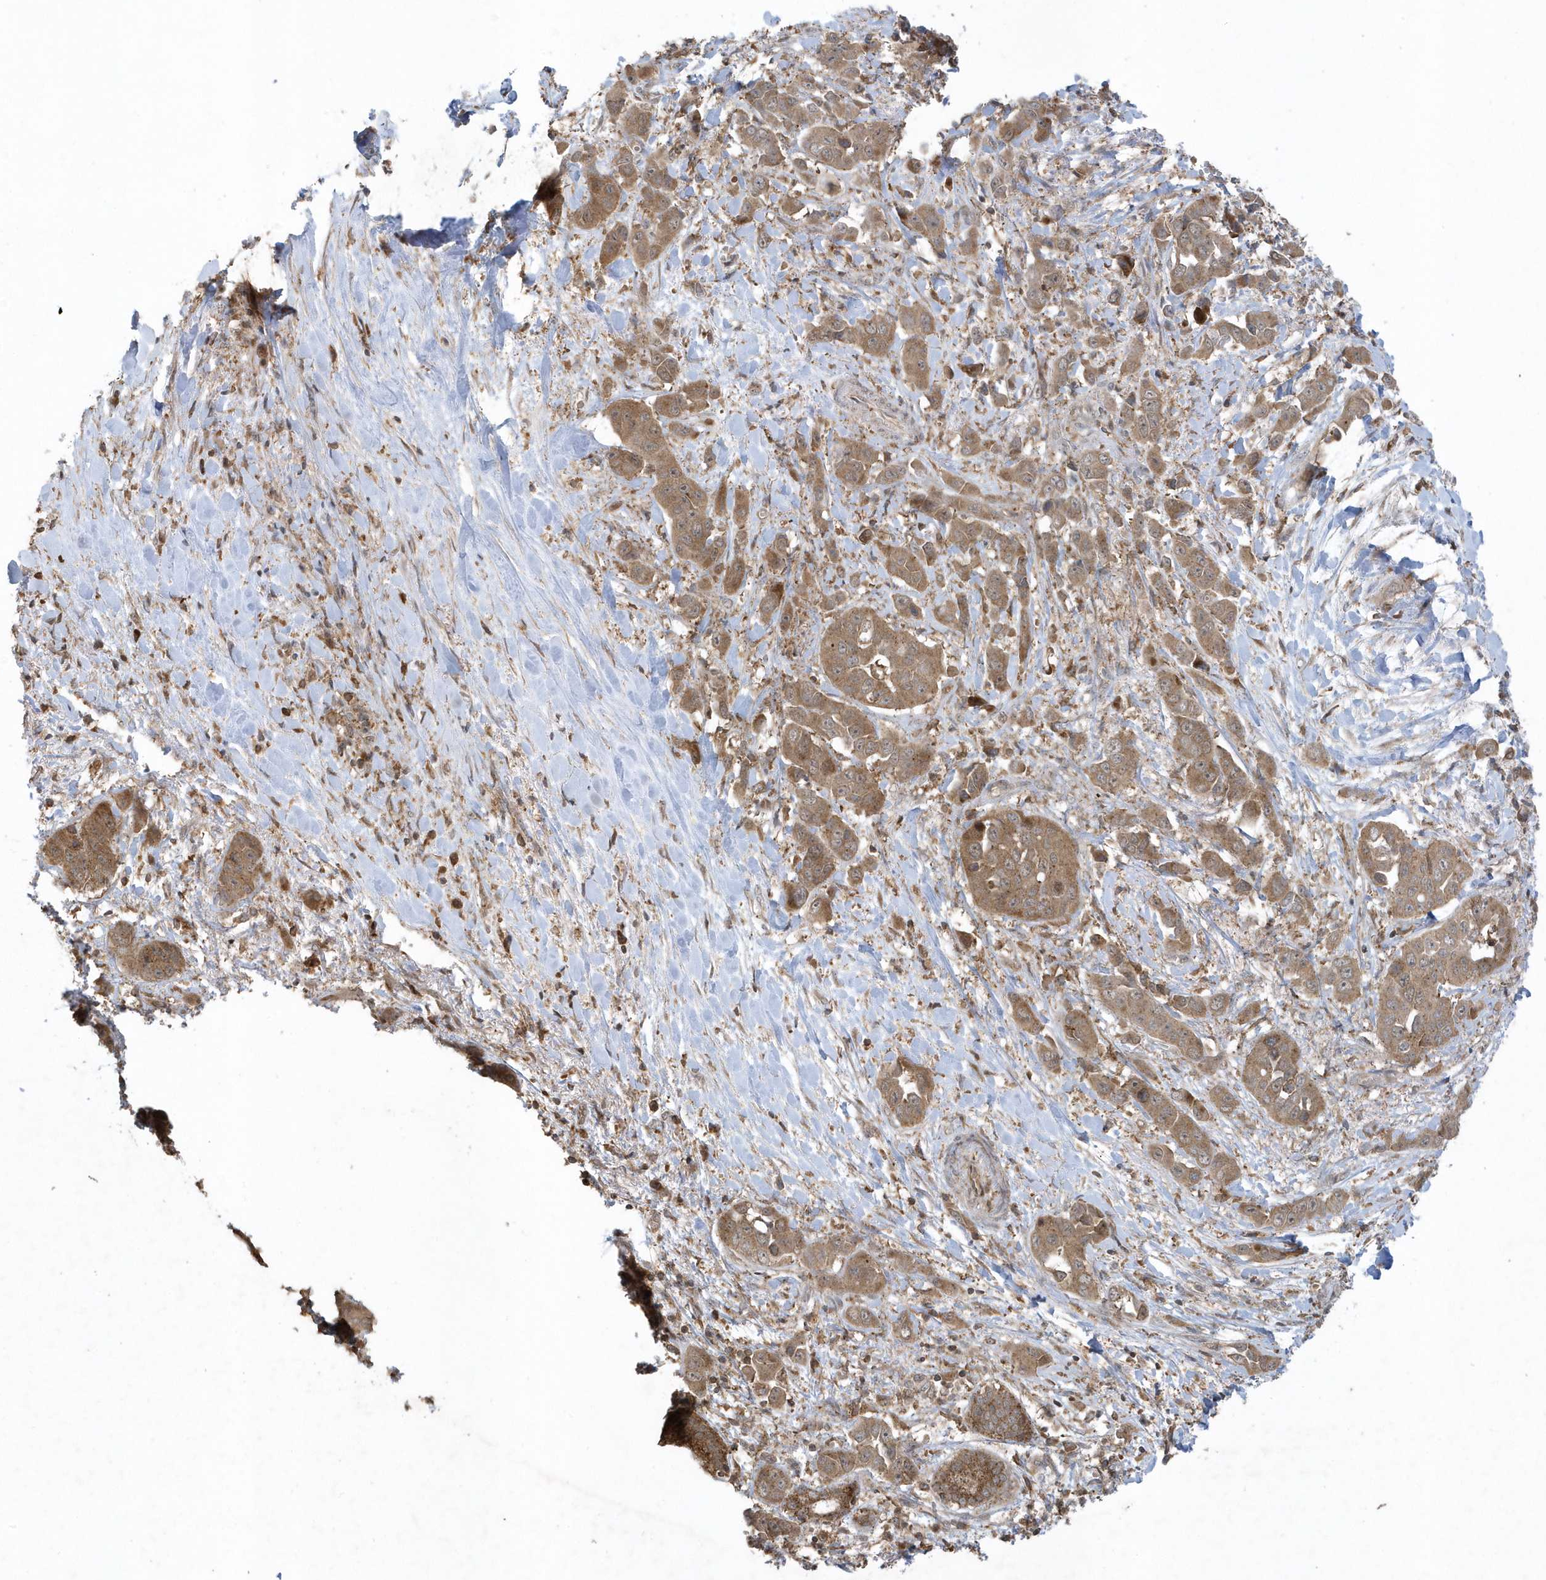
{"staining": {"intensity": "moderate", "quantity": ">75%", "location": "cytoplasmic/membranous"}, "tissue": "liver cancer", "cell_type": "Tumor cells", "image_type": "cancer", "snomed": [{"axis": "morphology", "description": "Cholangiocarcinoma"}, {"axis": "topography", "description": "Liver"}], "caption": "Tumor cells exhibit medium levels of moderate cytoplasmic/membranous expression in approximately >75% of cells in cholangiocarcinoma (liver). (Stains: DAB in brown, nuclei in blue, Microscopy: brightfield microscopy at high magnification).", "gene": "STAMBP", "patient": {"sex": "female", "age": 52}}